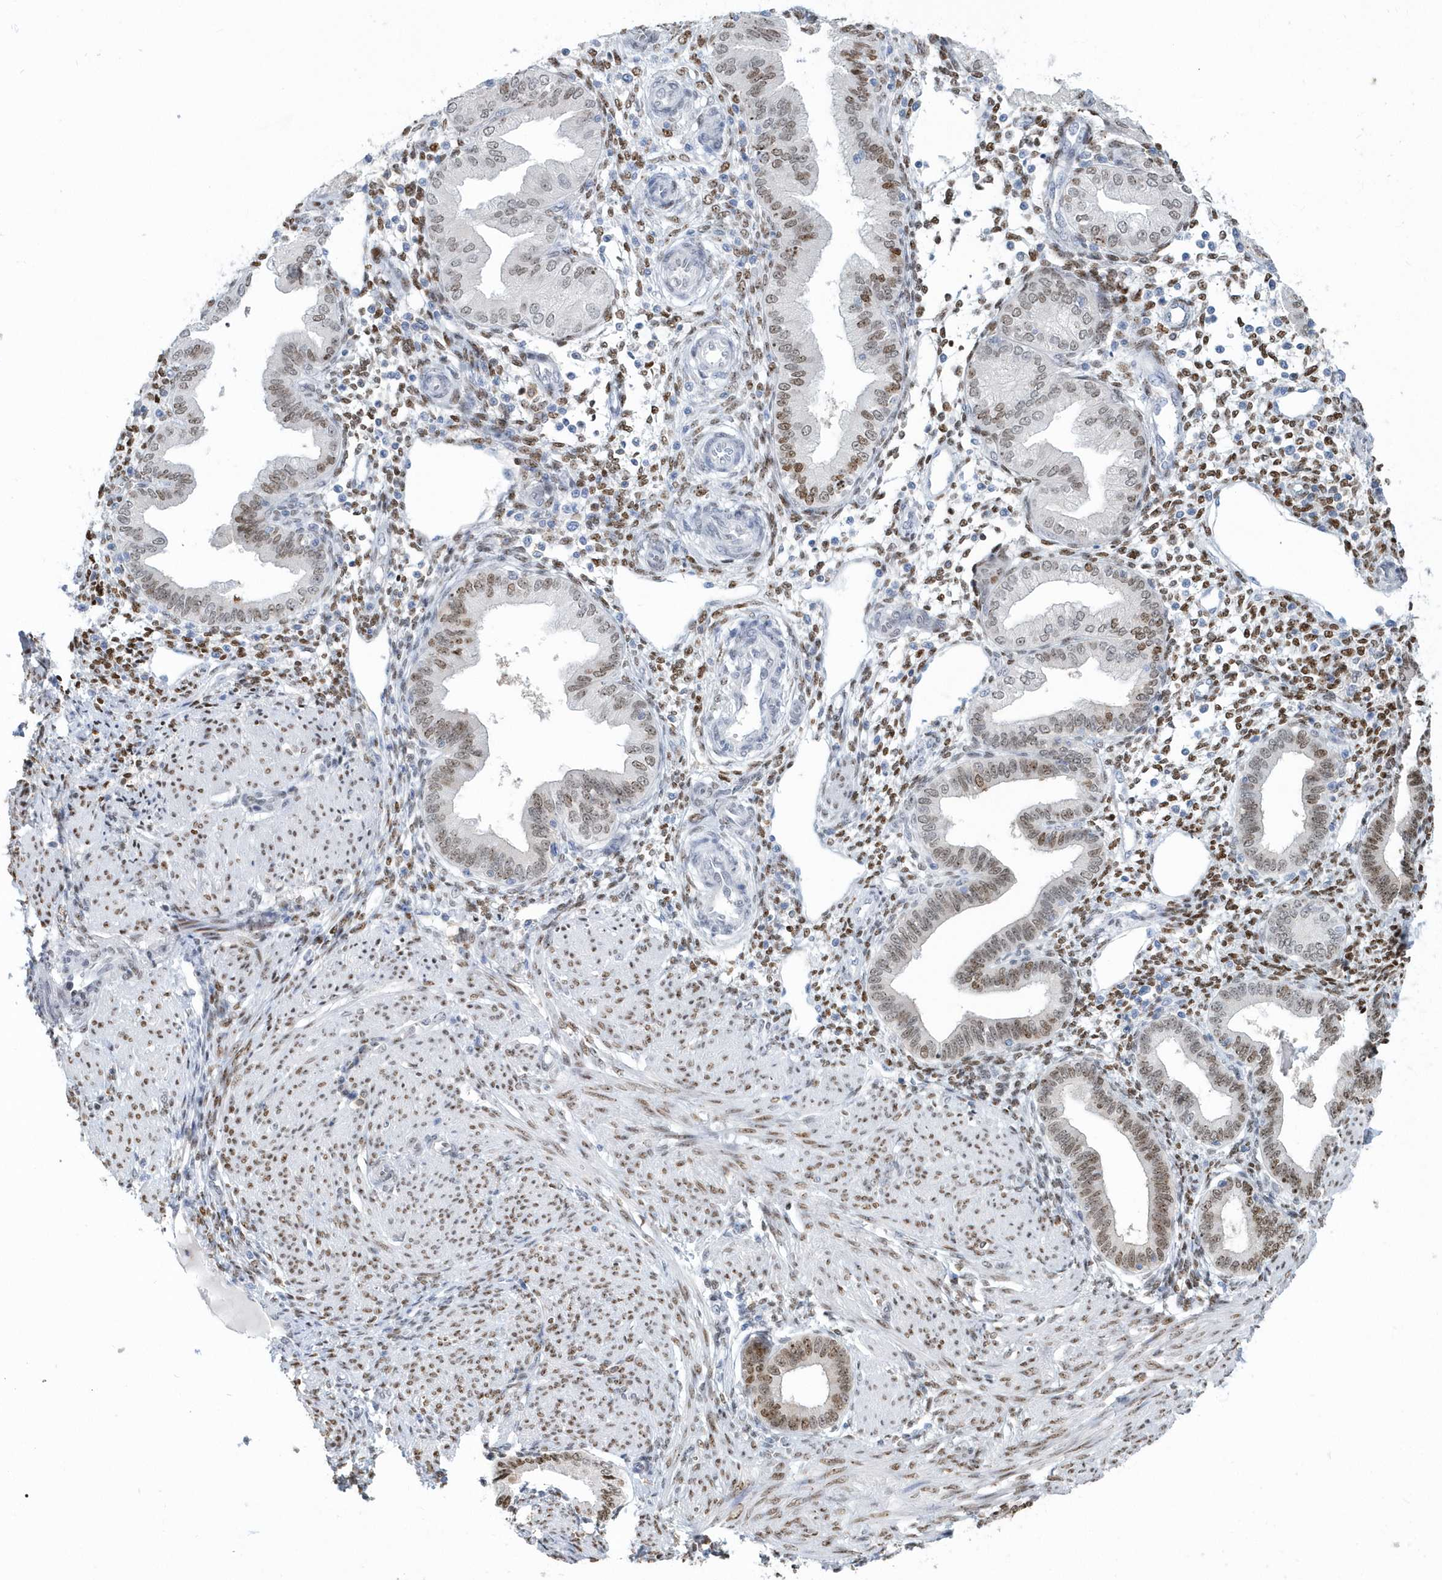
{"staining": {"intensity": "moderate", "quantity": ">75%", "location": "nuclear"}, "tissue": "endometrium", "cell_type": "Cells in endometrial stroma", "image_type": "normal", "snomed": [{"axis": "morphology", "description": "Normal tissue, NOS"}, {"axis": "topography", "description": "Endometrium"}], "caption": "Moderate nuclear expression for a protein is present in approximately >75% of cells in endometrial stroma of unremarkable endometrium using immunohistochemistry (IHC).", "gene": "MACROH2A2", "patient": {"sex": "female", "age": 53}}